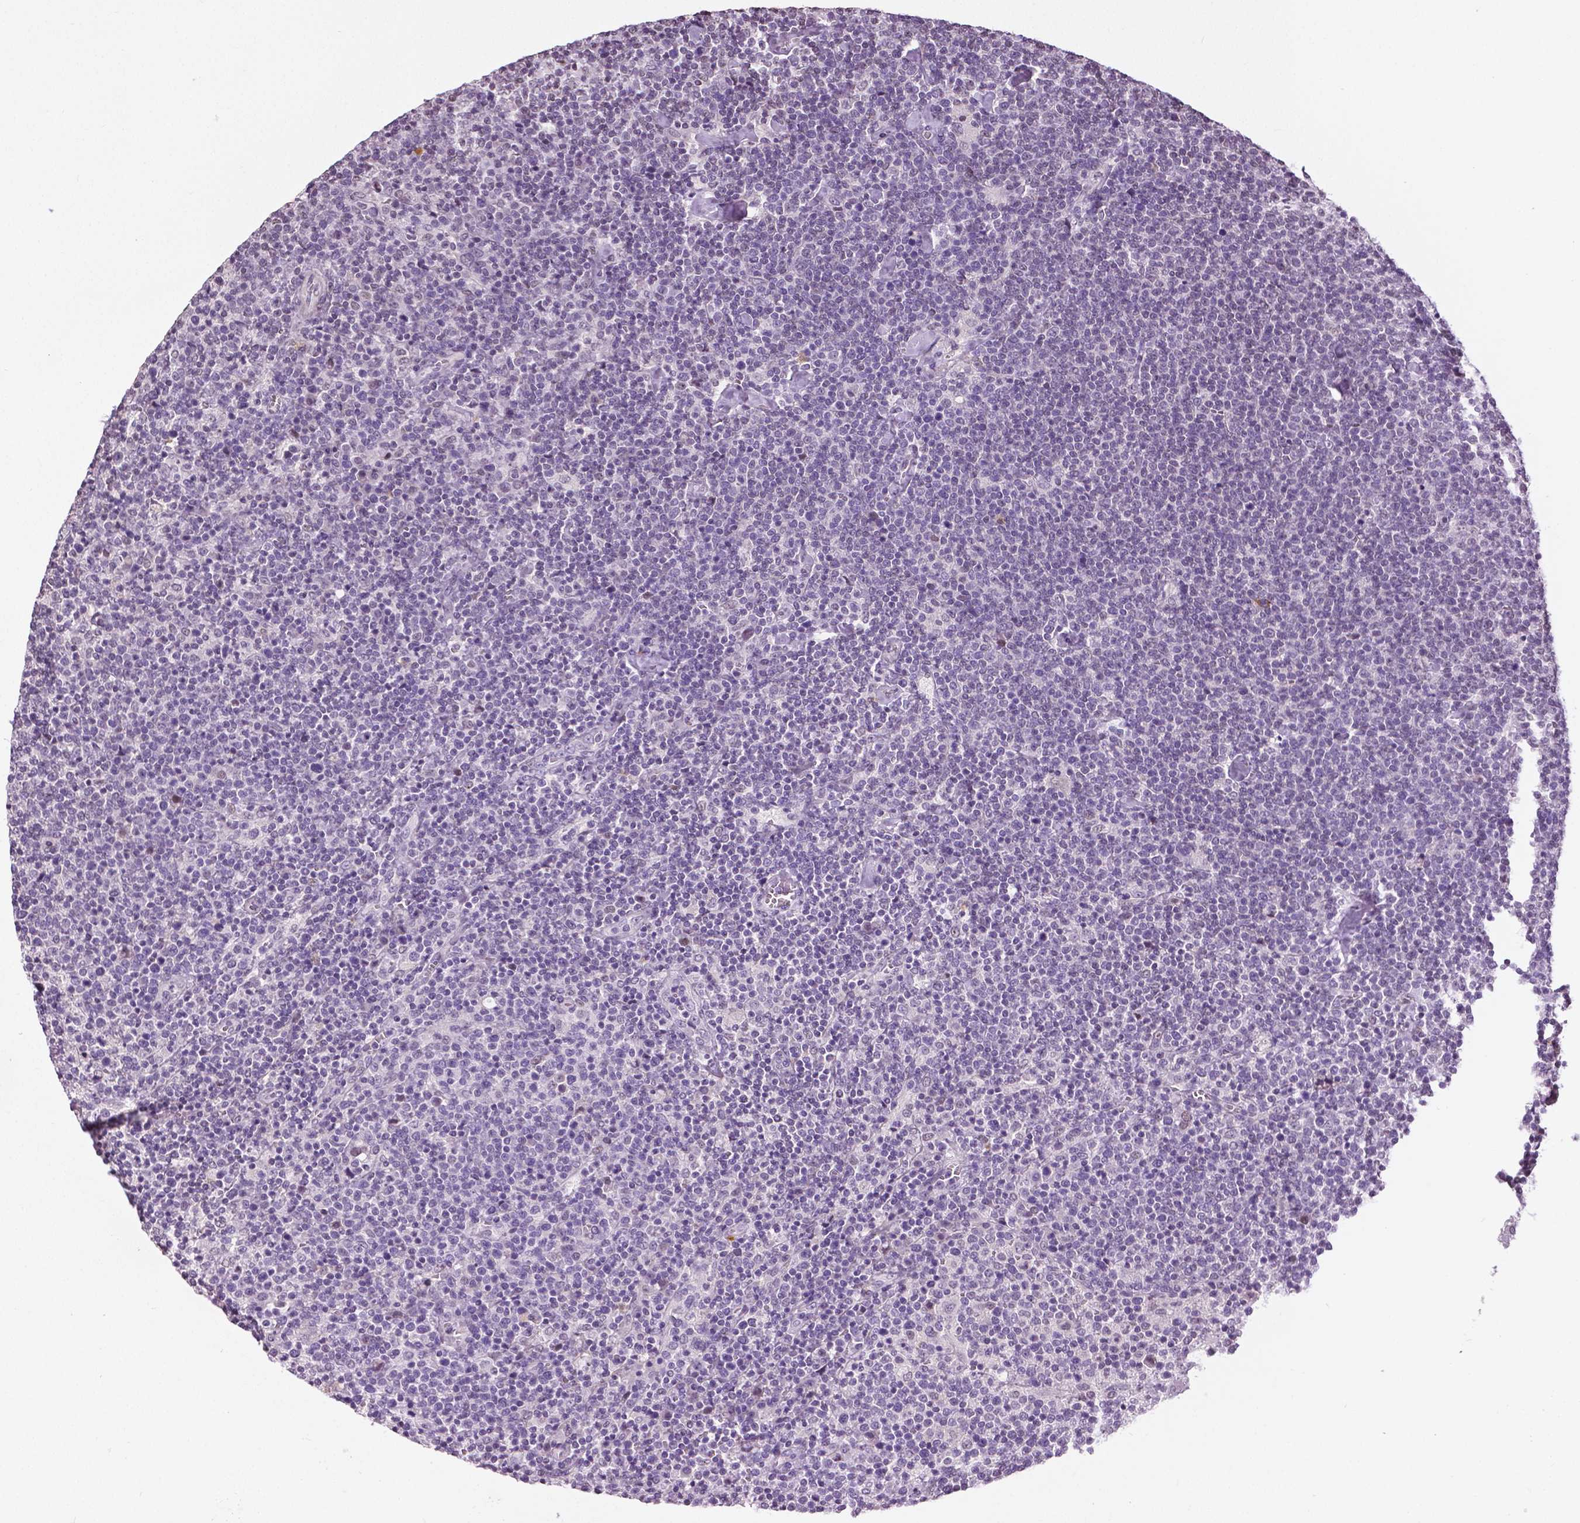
{"staining": {"intensity": "negative", "quantity": "none", "location": "none"}, "tissue": "lymphoma", "cell_type": "Tumor cells", "image_type": "cancer", "snomed": [{"axis": "morphology", "description": "Malignant lymphoma, non-Hodgkin's type, High grade"}, {"axis": "topography", "description": "Lymph node"}], "caption": "An IHC histopathology image of lymphoma is shown. There is no staining in tumor cells of lymphoma.", "gene": "DLX5", "patient": {"sex": "male", "age": 61}}